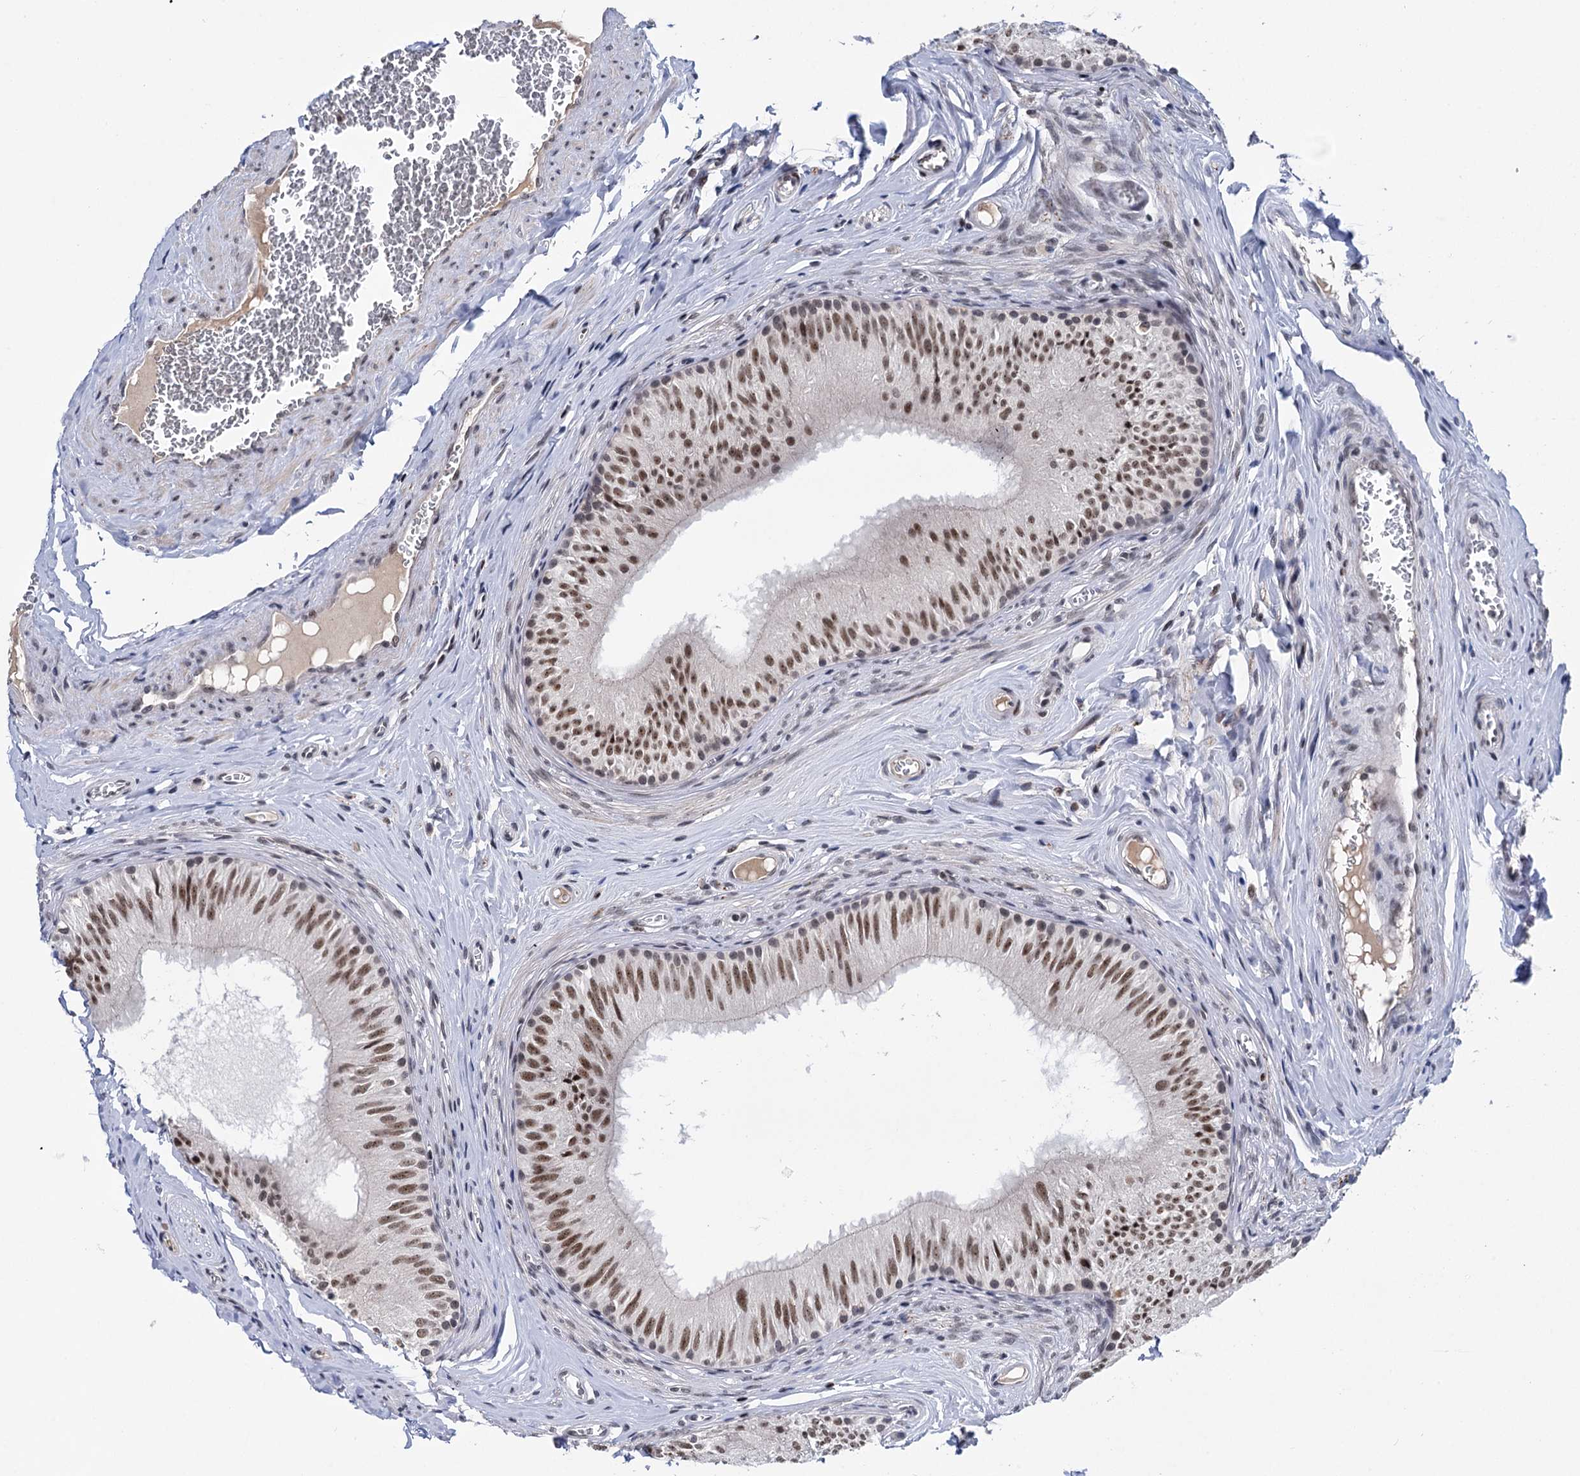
{"staining": {"intensity": "moderate", "quantity": "25%-75%", "location": "nuclear"}, "tissue": "epididymis", "cell_type": "Glandular cells", "image_type": "normal", "snomed": [{"axis": "morphology", "description": "Normal tissue, NOS"}, {"axis": "topography", "description": "Epididymis"}], "caption": "Immunohistochemical staining of normal epididymis shows 25%-75% levels of moderate nuclear protein expression in approximately 25%-75% of glandular cells.", "gene": "ZCCHC10", "patient": {"sex": "male", "age": 46}}